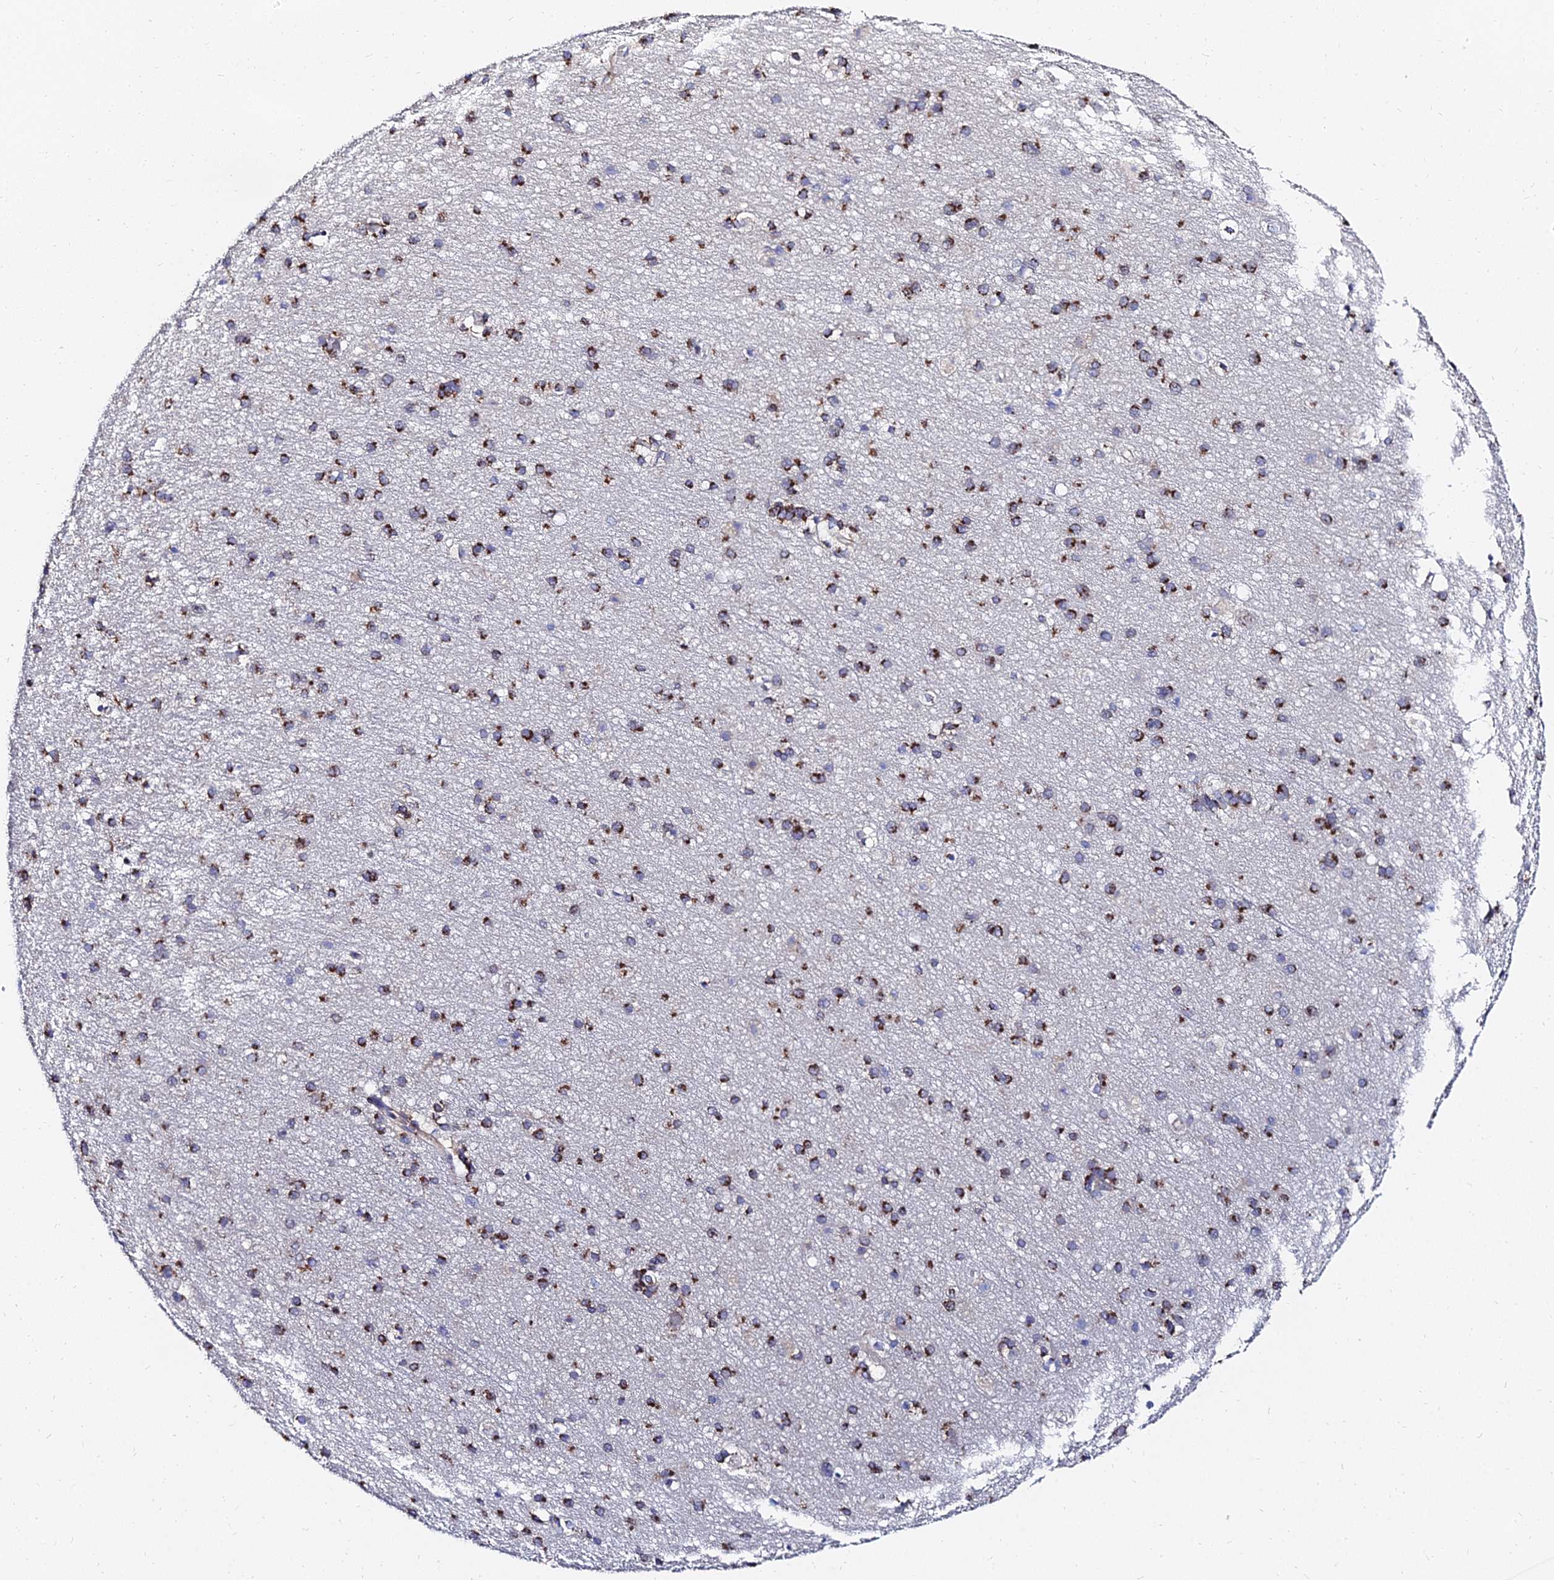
{"staining": {"intensity": "weak", "quantity": "25%-75%", "location": "cytoplasmic/membranous"}, "tissue": "cerebral cortex", "cell_type": "Endothelial cells", "image_type": "normal", "snomed": [{"axis": "morphology", "description": "Normal tissue, NOS"}, {"axis": "topography", "description": "Cerebral cortex"}], "caption": "DAB immunohistochemical staining of normal human cerebral cortex reveals weak cytoplasmic/membranous protein expression in about 25%-75% of endothelial cells.", "gene": "BORCS8", "patient": {"sex": "male", "age": 54}}